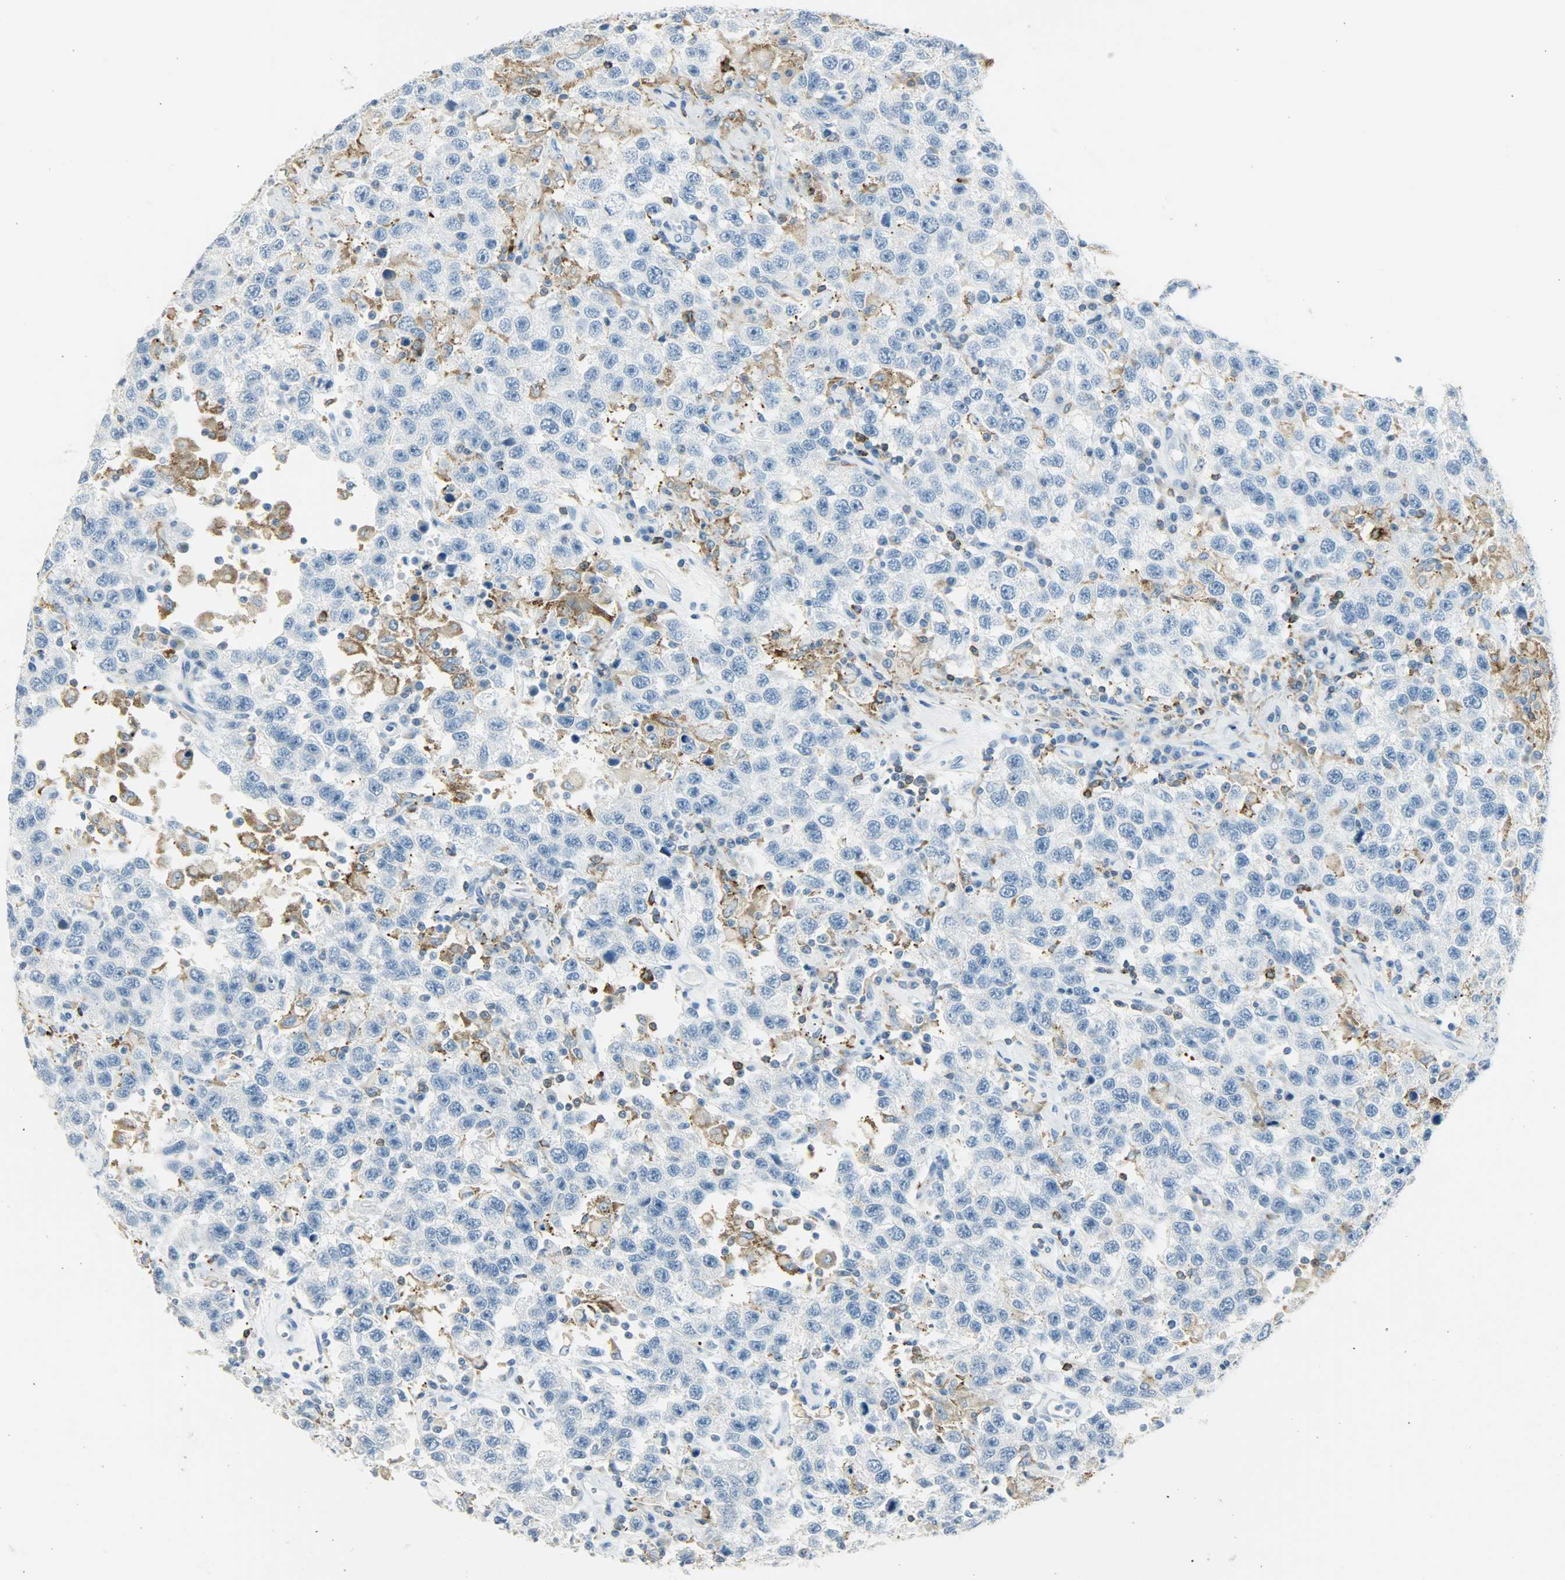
{"staining": {"intensity": "negative", "quantity": "none", "location": "none"}, "tissue": "testis cancer", "cell_type": "Tumor cells", "image_type": "cancer", "snomed": [{"axis": "morphology", "description": "Seminoma, NOS"}, {"axis": "topography", "description": "Testis"}], "caption": "This is a photomicrograph of immunohistochemistry (IHC) staining of testis cancer (seminoma), which shows no positivity in tumor cells. (DAB IHC, high magnification).", "gene": "PTPN6", "patient": {"sex": "male", "age": 41}}